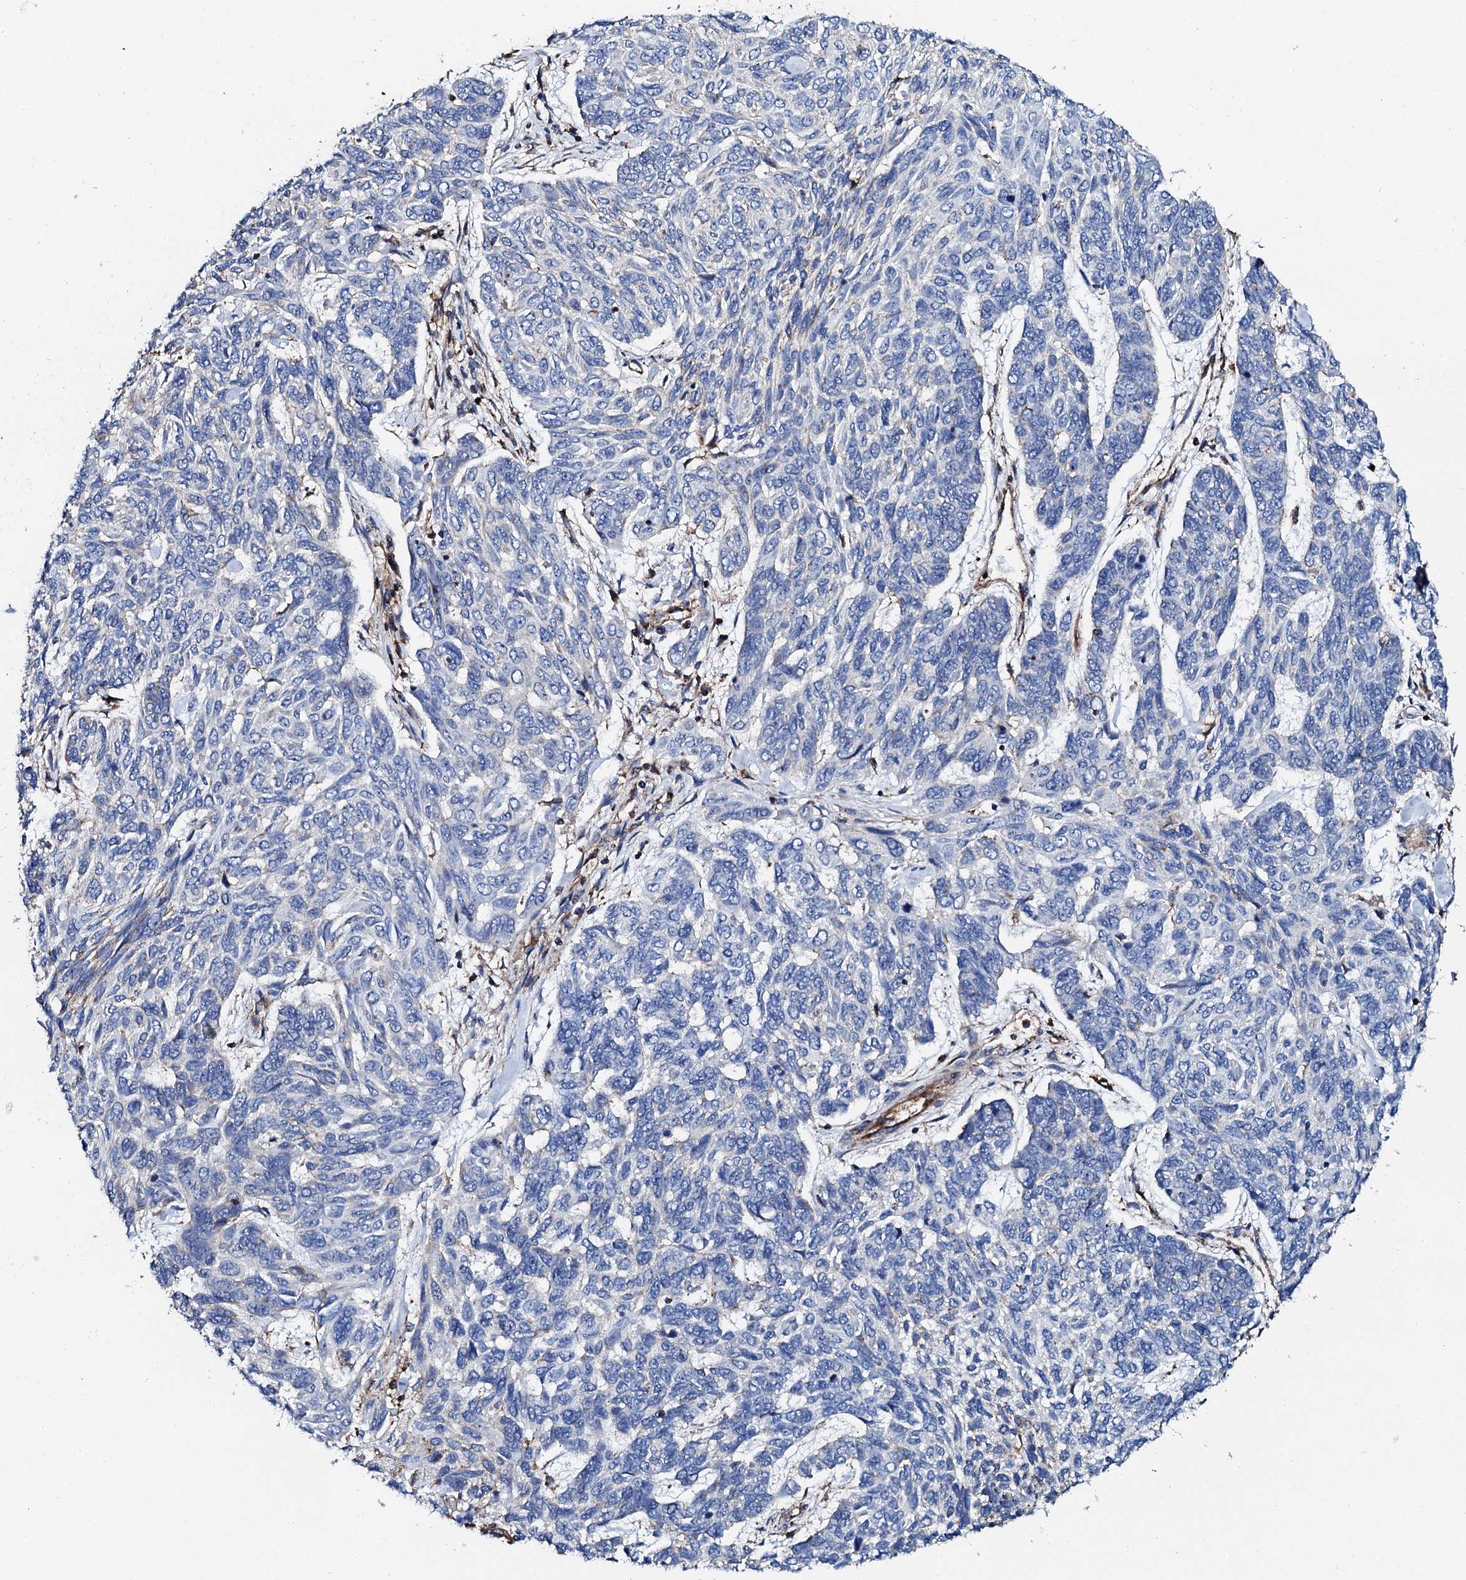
{"staining": {"intensity": "negative", "quantity": "none", "location": "none"}, "tissue": "skin cancer", "cell_type": "Tumor cells", "image_type": "cancer", "snomed": [{"axis": "morphology", "description": "Basal cell carcinoma"}, {"axis": "topography", "description": "Skin"}], "caption": "High magnification brightfield microscopy of skin basal cell carcinoma stained with DAB (brown) and counterstained with hematoxylin (blue): tumor cells show no significant positivity. (DAB (3,3'-diaminobenzidine) immunohistochemistry (IHC), high magnification).", "gene": "INTS10", "patient": {"sex": "female", "age": 65}}